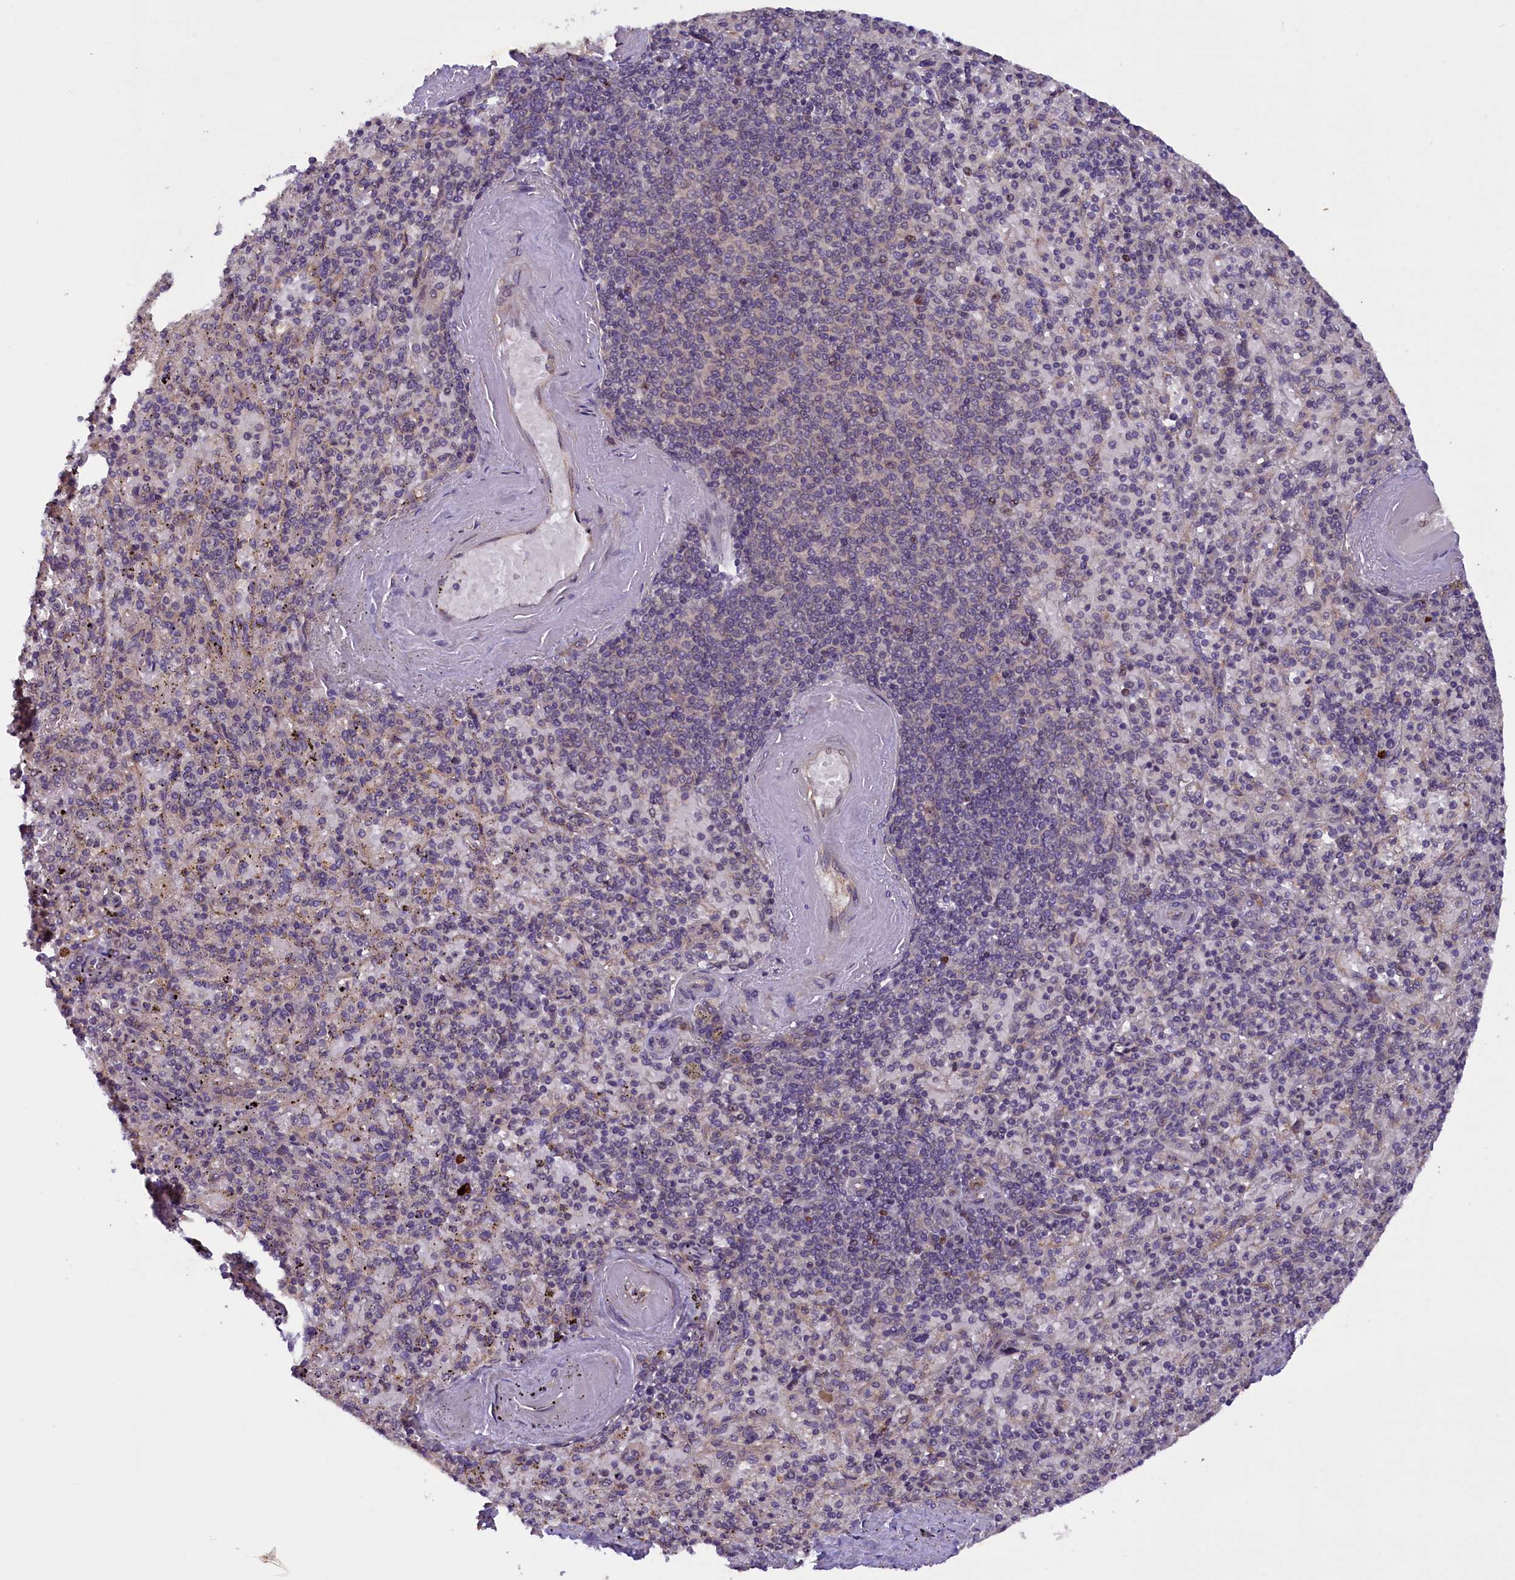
{"staining": {"intensity": "moderate", "quantity": "<25%", "location": "cytoplasmic/membranous"}, "tissue": "spleen", "cell_type": "Cells in red pulp", "image_type": "normal", "snomed": [{"axis": "morphology", "description": "Normal tissue, NOS"}, {"axis": "topography", "description": "Spleen"}], "caption": "Brown immunohistochemical staining in normal spleen reveals moderate cytoplasmic/membranous positivity in about <25% of cells in red pulp.", "gene": "CCDC9B", "patient": {"sex": "male", "age": 82}}